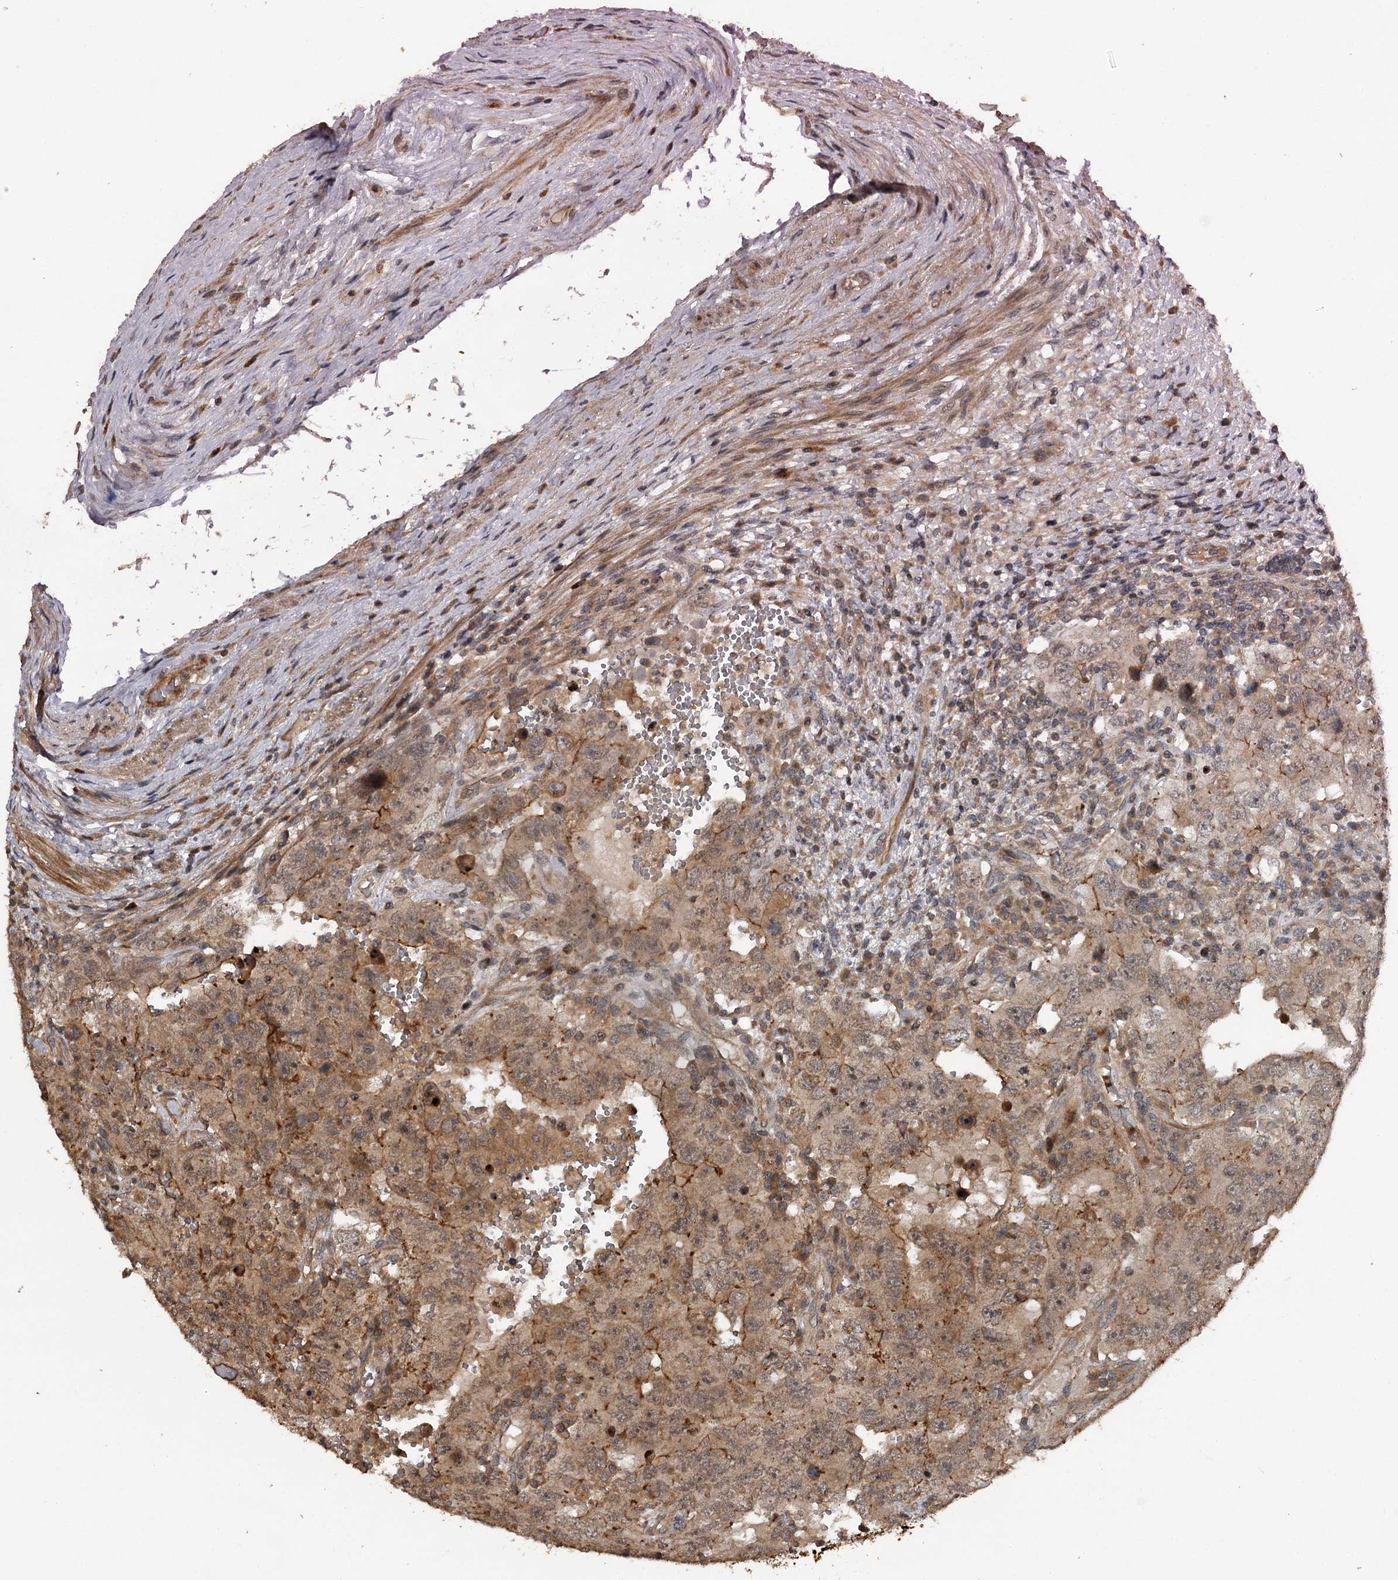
{"staining": {"intensity": "moderate", "quantity": ">75%", "location": "cytoplasmic/membranous,nuclear"}, "tissue": "testis cancer", "cell_type": "Tumor cells", "image_type": "cancer", "snomed": [{"axis": "morphology", "description": "Carcinoma, Embryonal, NOS"}, {"axis": "topography", "description": "Testis"}], "caption": "Immunohistochemical staining of testis cancer (embryonal carcinoma) shows medium levels of moderate cytoplasmic/membranous and nuclear protein positivity in about >75% of tumor cells. (brown staining indicates protein expression, while blue staining denotes nuclei).", "gene": "RAB21", "patient": {"sex": "male", "age": 26}}